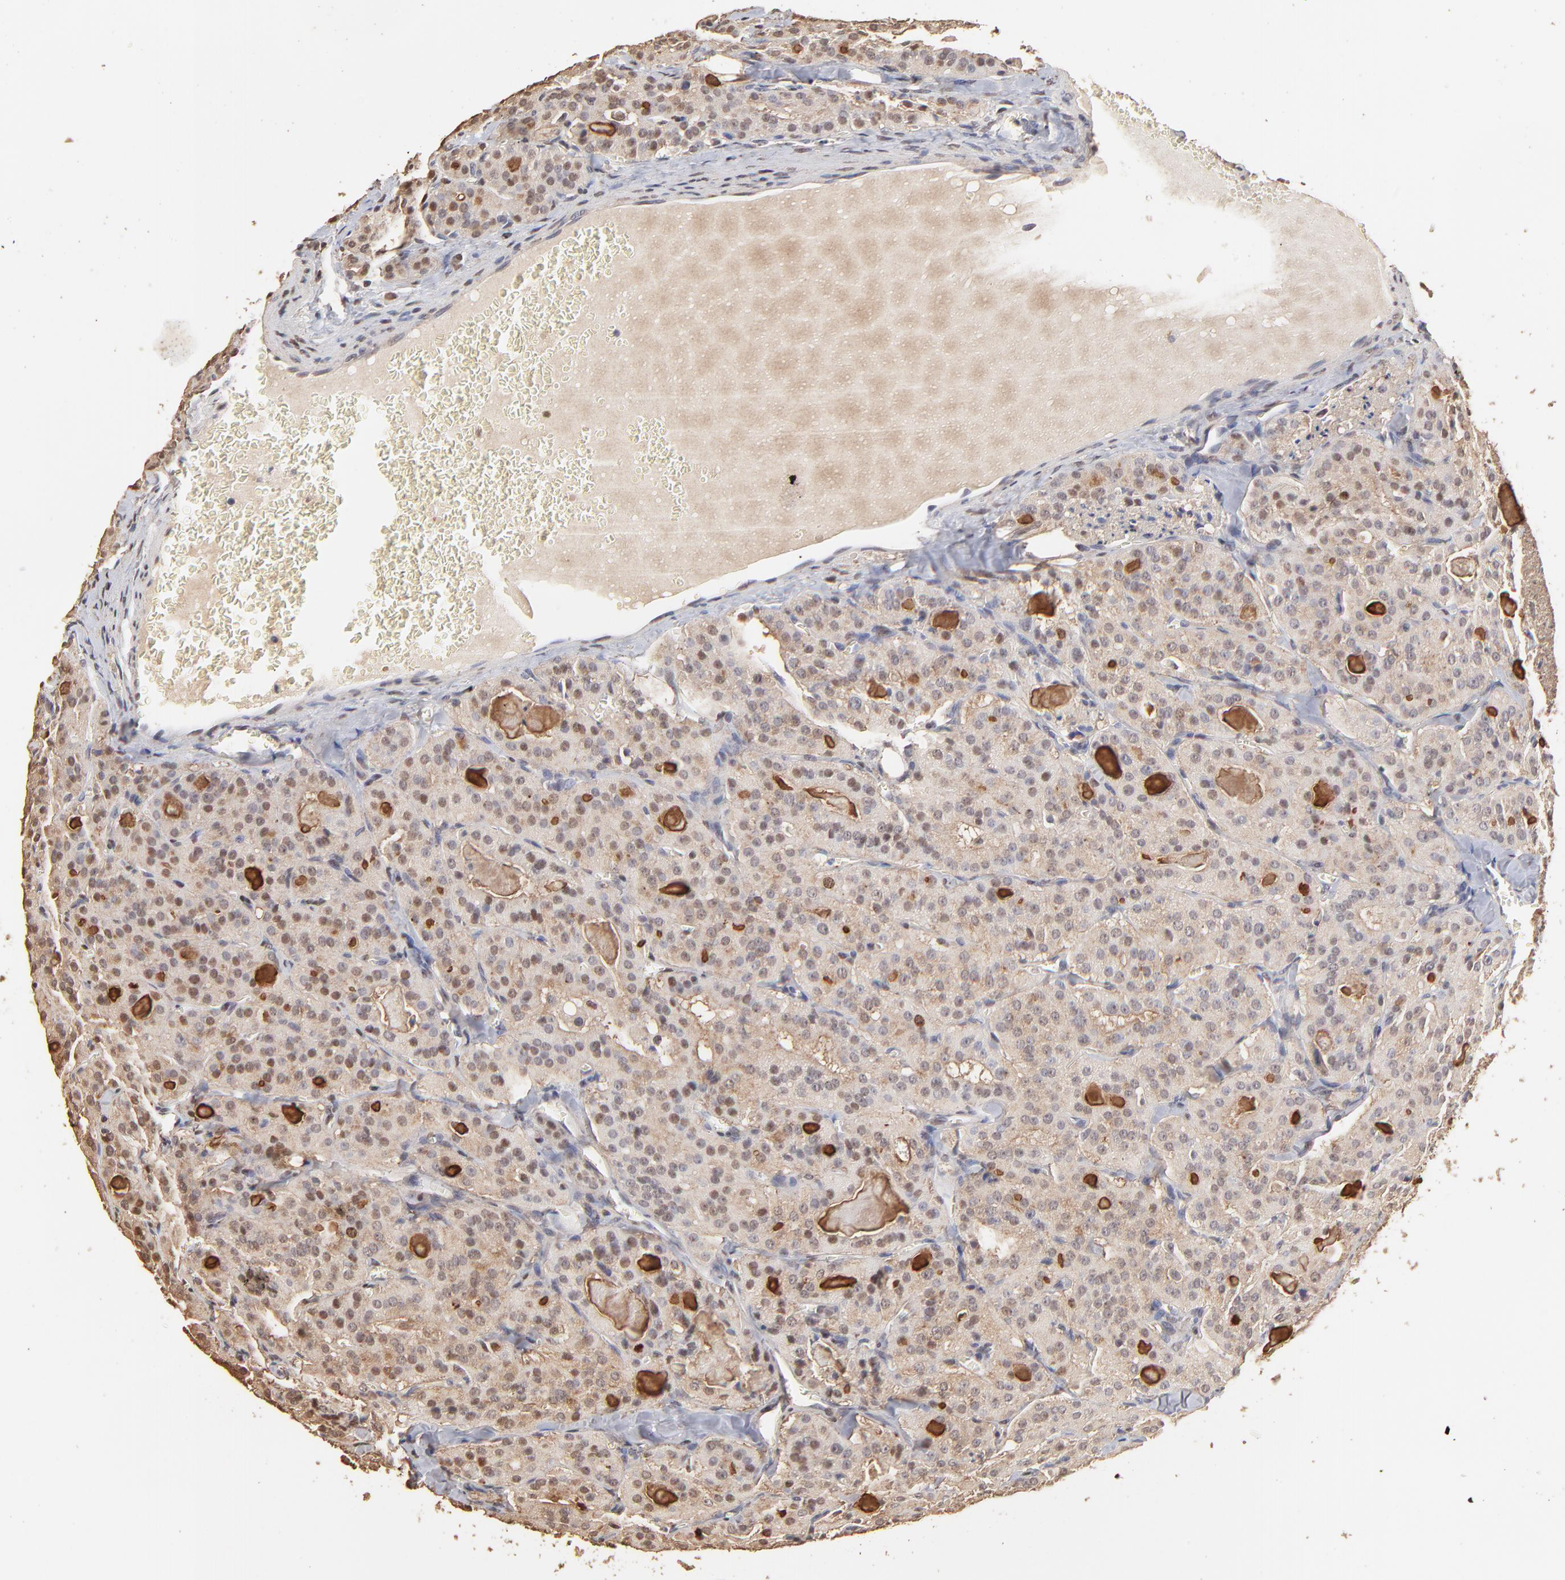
{"staining": {"intensity": "weak", "quantity": "25%-75%", "location": "nuclear"}, "tissue": "thyroid cancer", "cell_type": "Tumor cells", "image_type": "cancer", "snomed": [{"axis": "morphology", "description": "Carcinoma, NOS"}, {"axis": "topography", "description": "Thyroid gland"}], "caption": "Immunohistochemical staining of thyroid cancer (carcinoma) exhibits low levels of weak nuclear expression in about 25%-75% of tumor cells.", "gene": "BIRC5", "patient": {"sex": "male", "age": 76}}